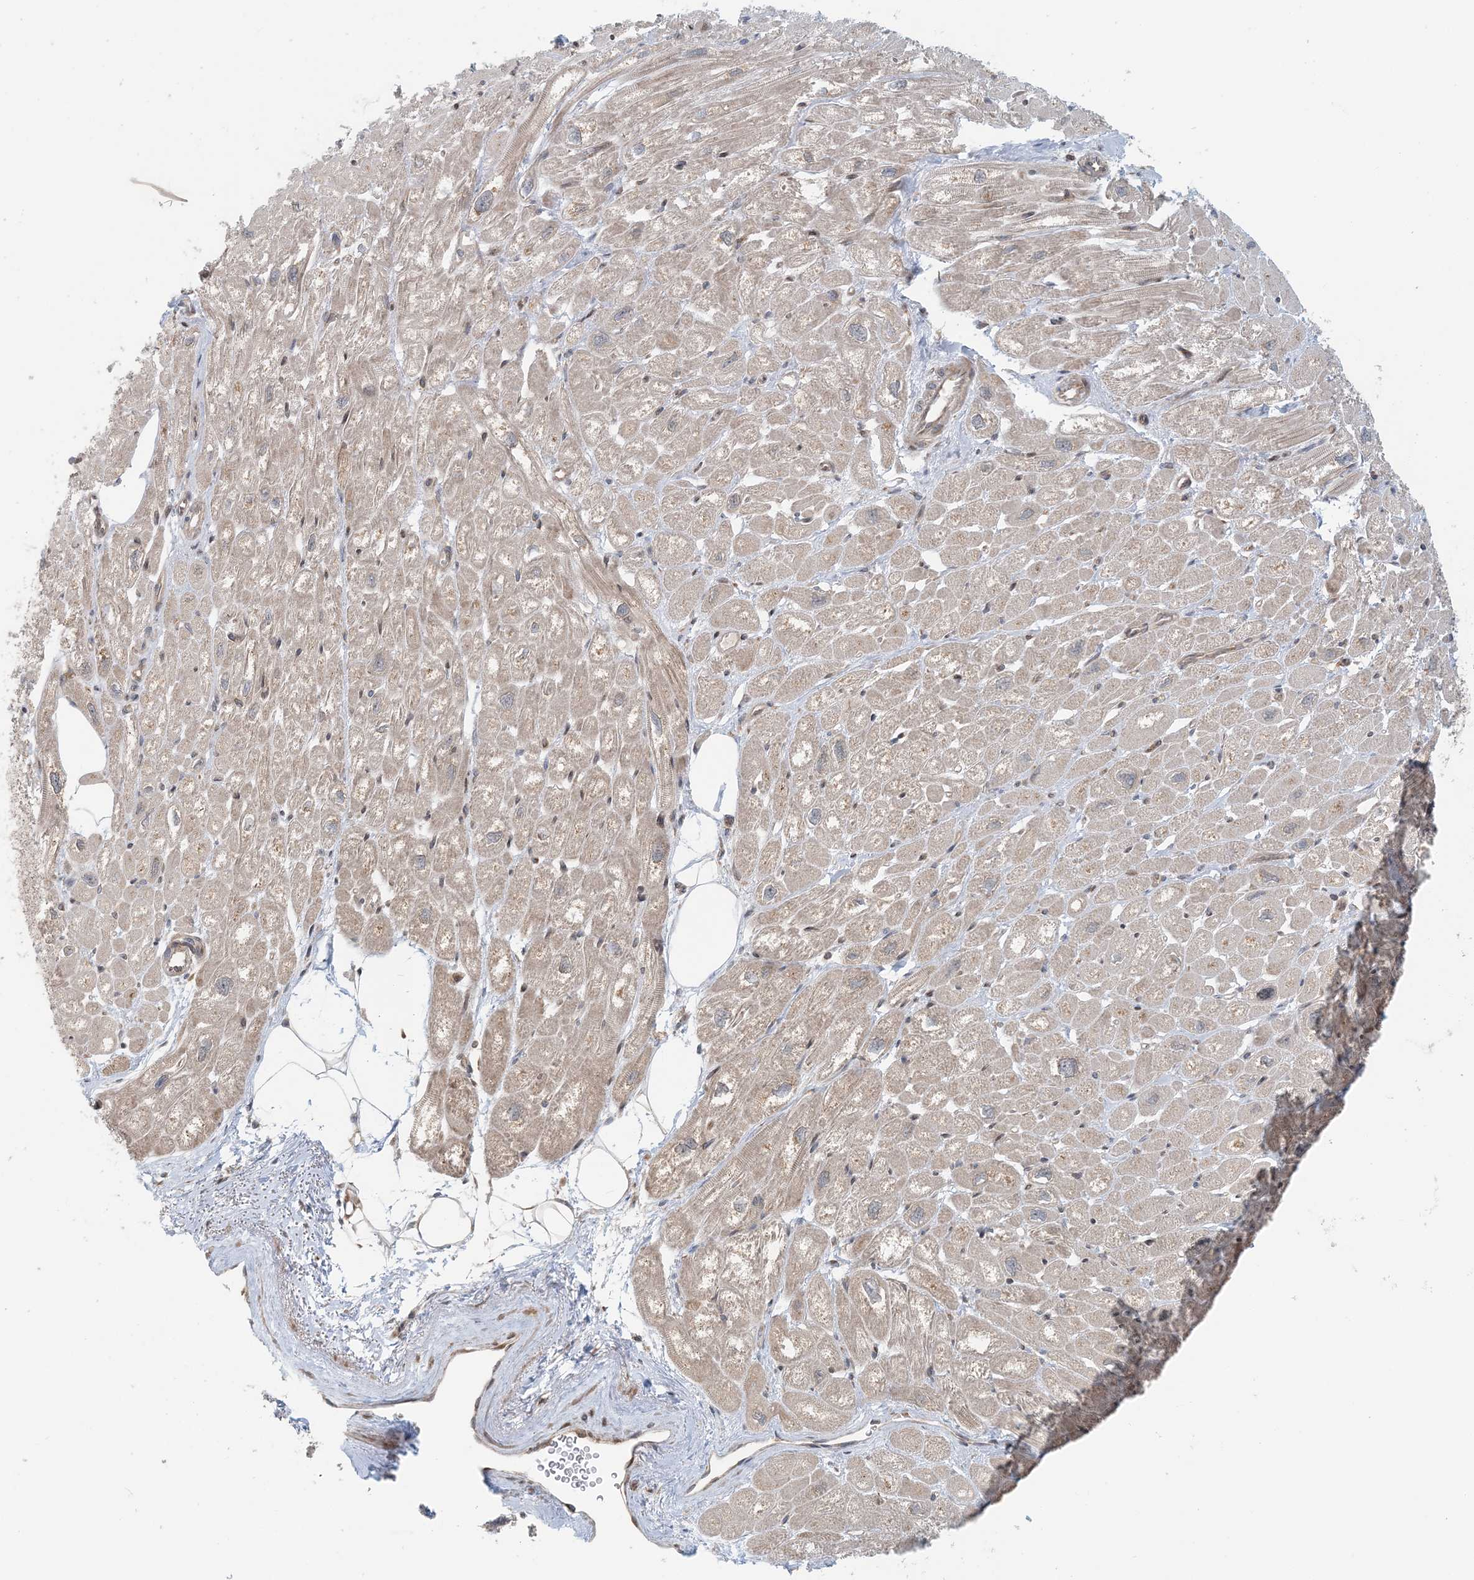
{"staining": {"intensity": "weak", "quantity": ">75%", "location": "cytoplasmic/membranous"}, "tissue": "heart muscle", "cell_type": "Cardiomyocytes", "image_type": "normal", "snomed": [{"axis": "morphology", "description": "Normal tissue, NOS"}, {"axis": "topography", "description": "Heart"}], "caption": "A high-resolution image shows immunohistochemistry staining of normal heart muscle, which reveals weak cytoplasmic/membranous positivity in about >75% of cardiomyocytes.", "gene": "ATP13A2", "patient": {"sex": "male", "age": 50}}